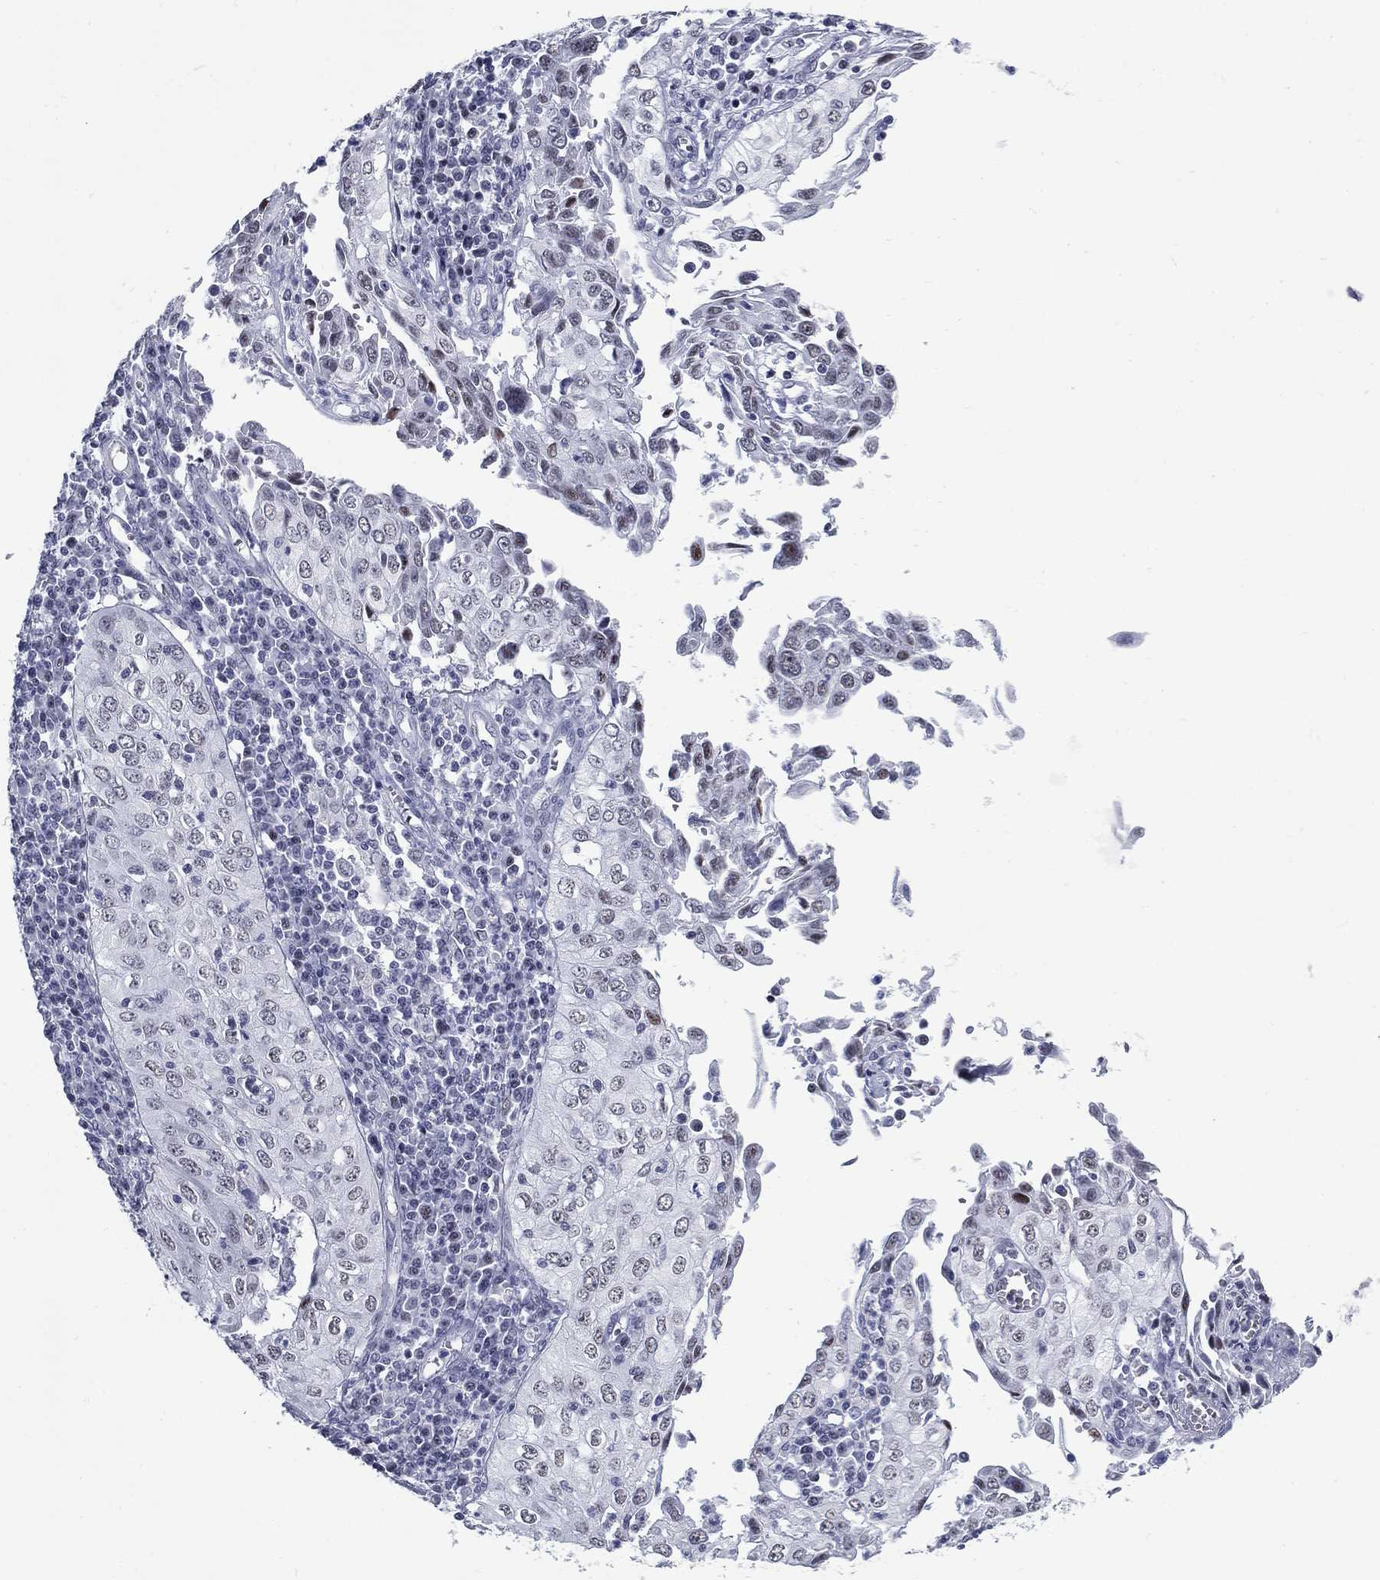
{"staining": {"intensity": "negative", "quantity": "none", "location": "none"}, "tissue": "cervical cancer", "cell_type": "Tumor cells", "image_type": "cancer", "snomed": [{"axis": "morphology", "description": "Squamous cell carcinoma, NOS"}, {"axis": "topography", "description": "Cervix"}], "caption": "Human cervical cancer (squamous cell carcinoma) stained for a protein using immunohistochemistry displays no expression in tumor cells.", "gene": "ASF1B", "patient": {"sex": "female", "age": 24}}